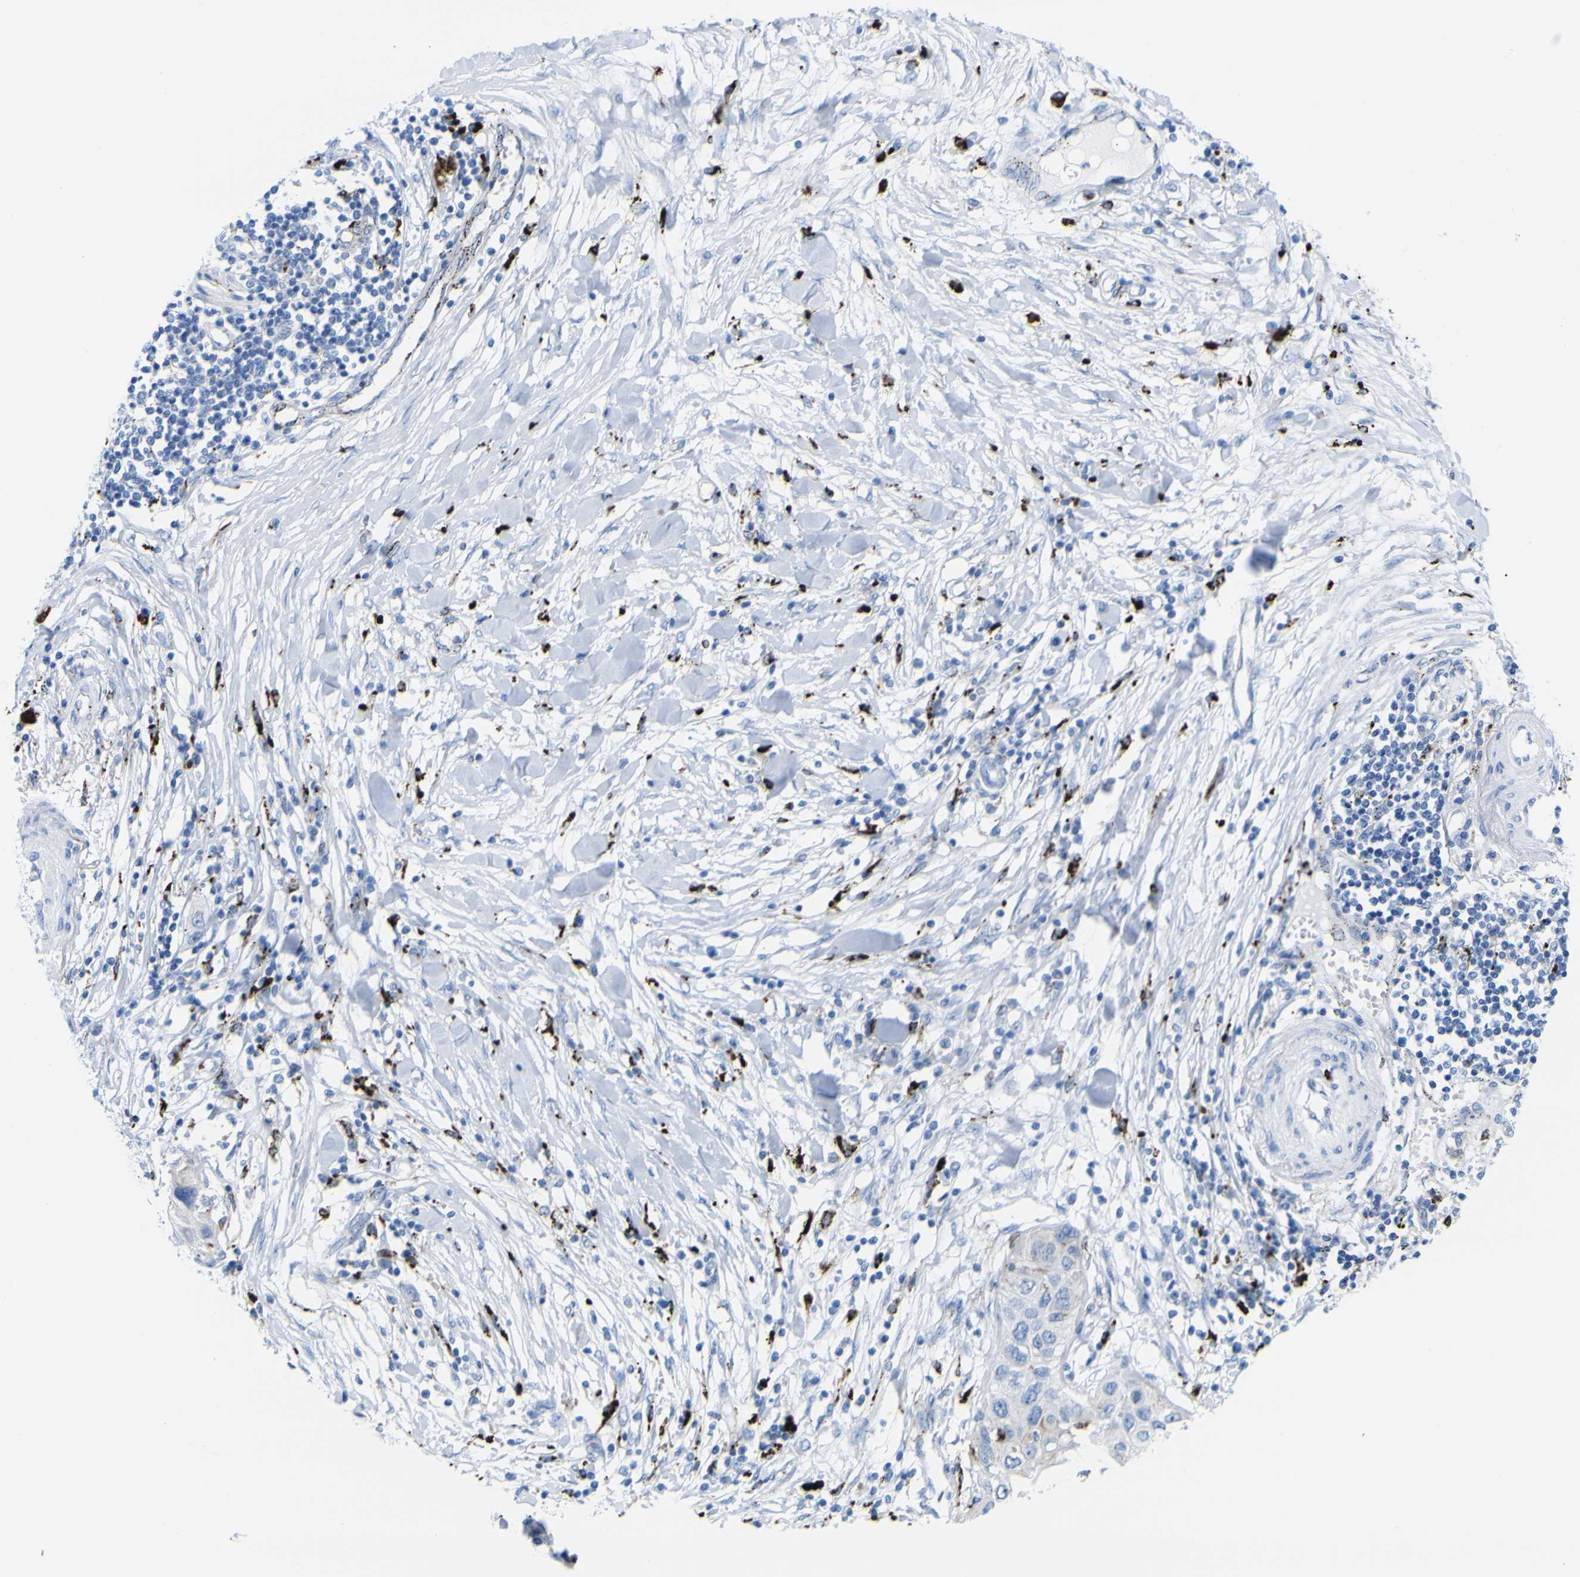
{"staining": {"intensity": "negative", "quantity": "none", "location": "none"}, "tissue": "pancreatic cancer", "cell_type": "Tumor cells", "image_type": "cancer", "snomed": [{"axis": "morphology", "description": "Adenocarcinoma, NOS"}, {"axis": "topography", "description": "Pancreas"}], "caption": "This is an immunohistochemistry image of adenocarcinoma (pancreatic). There is no expression in tumor cells.", "gene": "PLD3", "patient": {"sex": "female", "age": 70}}